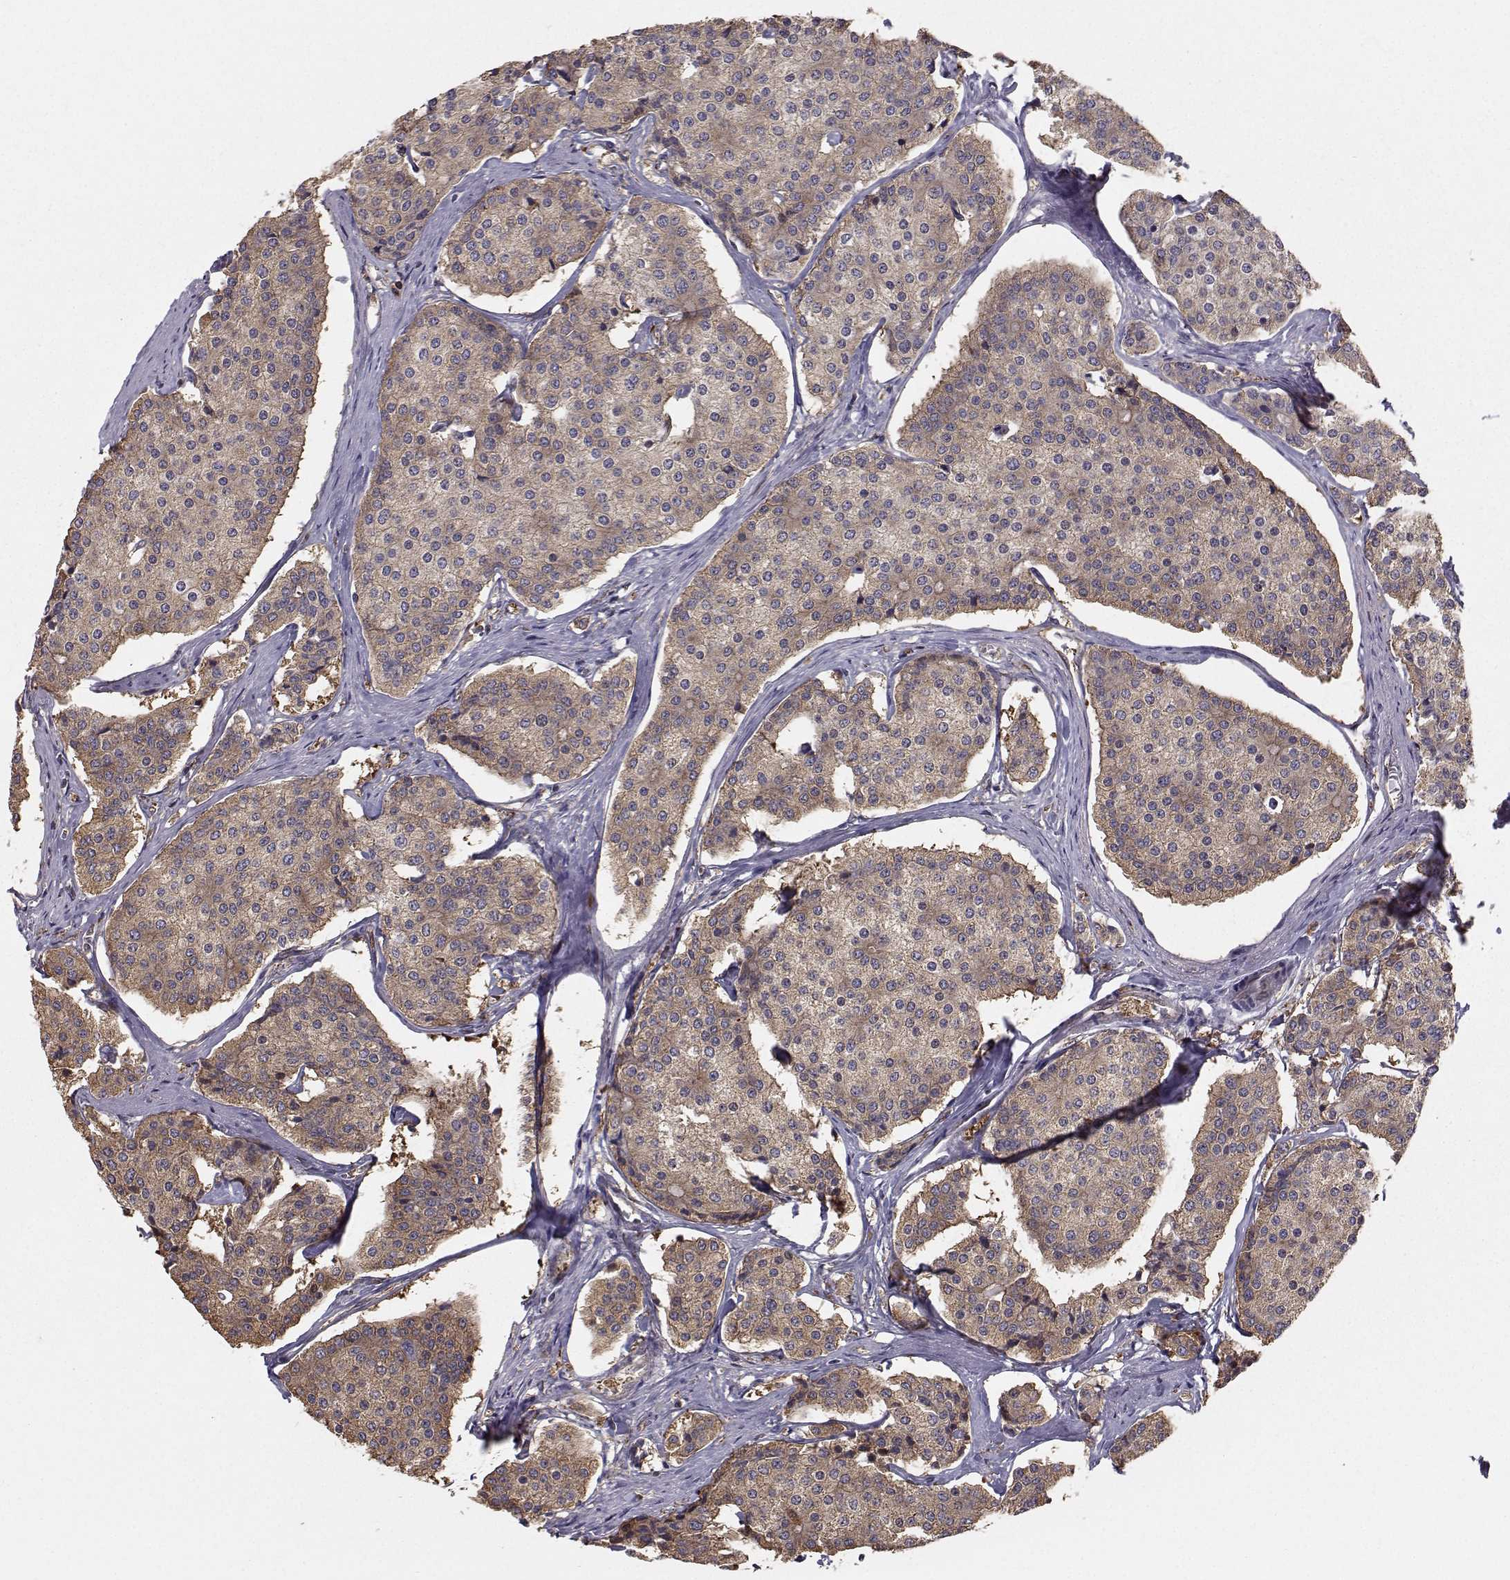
{"staining": {"intensity": "moderate", "quantity": "25%-75%", "location": "cytoplasmic/membranous"}, "tissue": "carcinoid", "cell_type": "Tumor cells", "image_type": "cancer", "snomed": [{"axis": "morphology", "description": "Carcinoid, malignant, NOS"}, {"axis": "topography", "description": "Small intestine"}], "caption": "Malignant carcinoid stained for a protein displays moderate cytoplasmic/membranous positivity in tumor cells. The staining is performed using DAB brown chromogen to label protein expression. The nuclei are counter-stained blue using hematoxylin.", "gene": "HSP90AB1", "patient": {"sex": "female", "age": 65}}